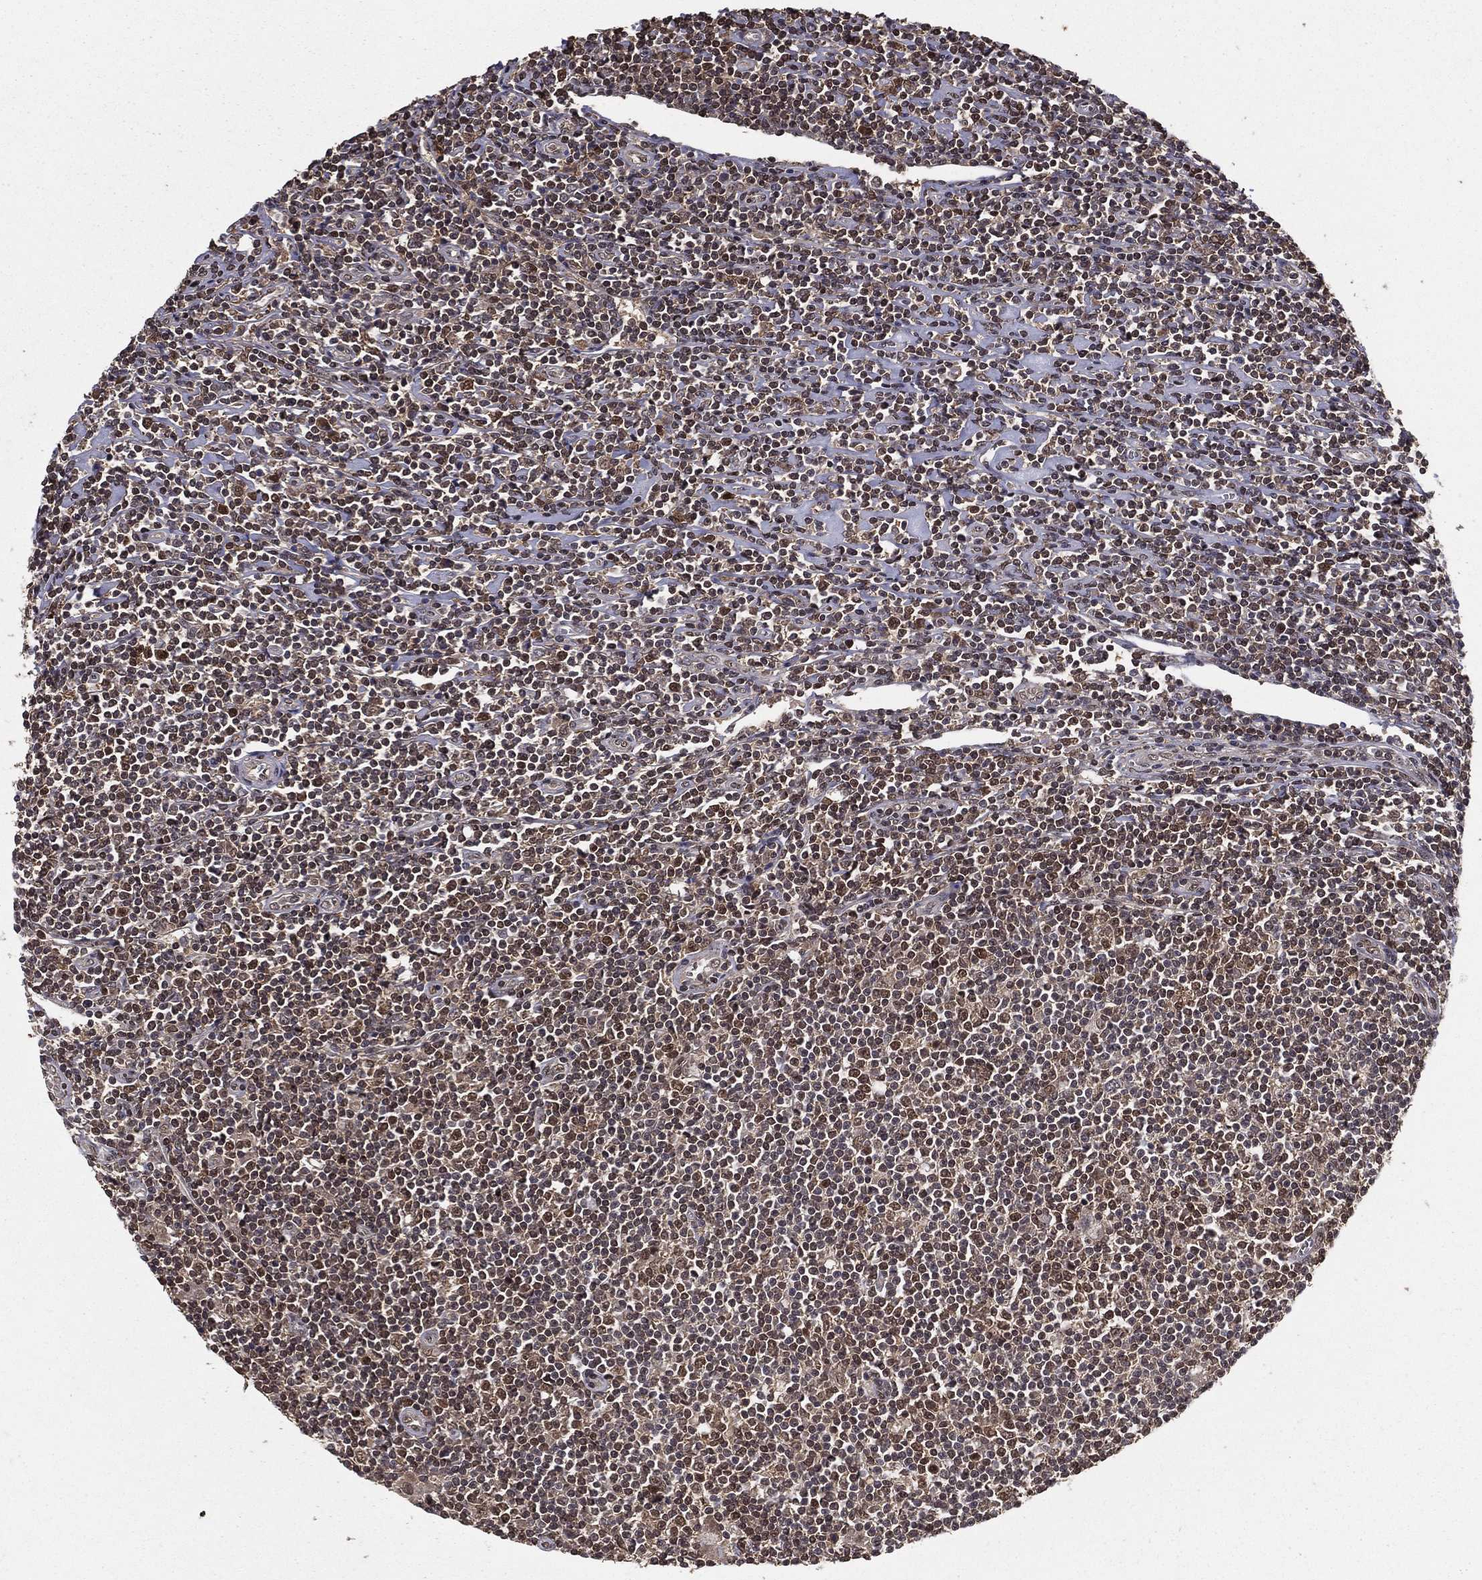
{"staining": {"intensity": "moderate", "quantity": "25%-75%", "location": "nuclear"}, "tissue": "lymphoma", "cell_type": "Tumor cells", "image_type": "cancer", "snomed": [{"axis": "morphology", "description": "Hodgkin's disease, NOS"}, {"axis": "topography", "description": "Lymph node"}], "caption": "Hodgkin's disease was stained to show a protein in brown. There is medium levels of moderate nuclear expression in about 25%-75% of tumor cells.", "gene": "CARM1", "patient": {"sex": "male", "age": 40}}